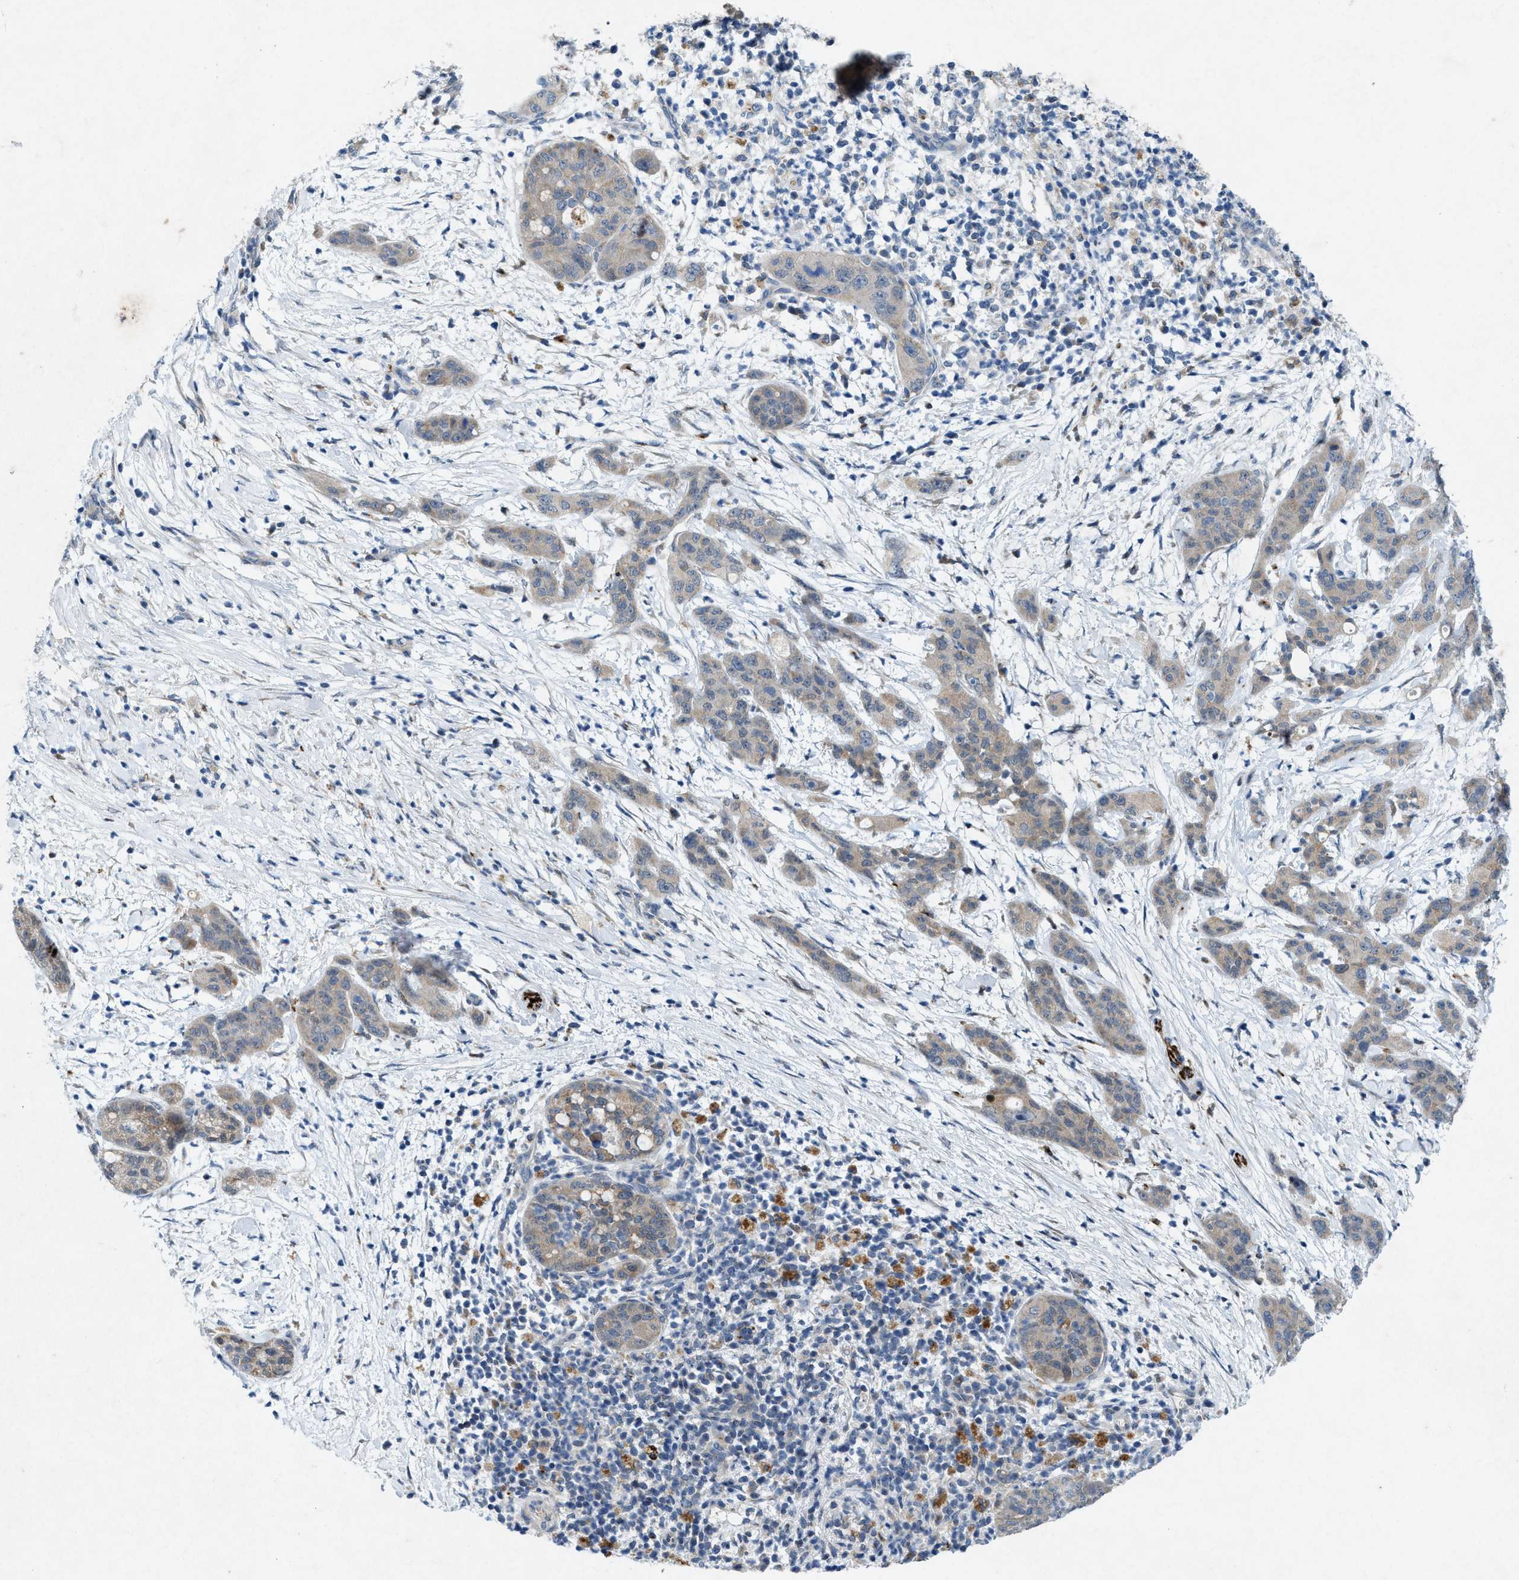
{"staining": {"intensity": "weak", "quantity": "<25%", "location": "cytoplasmic/membranous"}, "tissue": "pancreatic cancer", "cell_type": "Tumor cells", "image_type": "cancer", "snomed": [{"axis": "morphology", "description": "Adenocarcinoma, NOS"}, {"axis": "topography", "description": "Pancreas"}], "caption": "IHC image of human pancreatic cancer (adenocarcinoma) stained for a protein (brown), which demonstrates no staining in tumor cells. (Brightfield microscopy of DAB (3,3'-diaminobenzidine) IHC at high magnification).", "gene": "URGCP", "patient": {"sex": "female", "age": 78}}